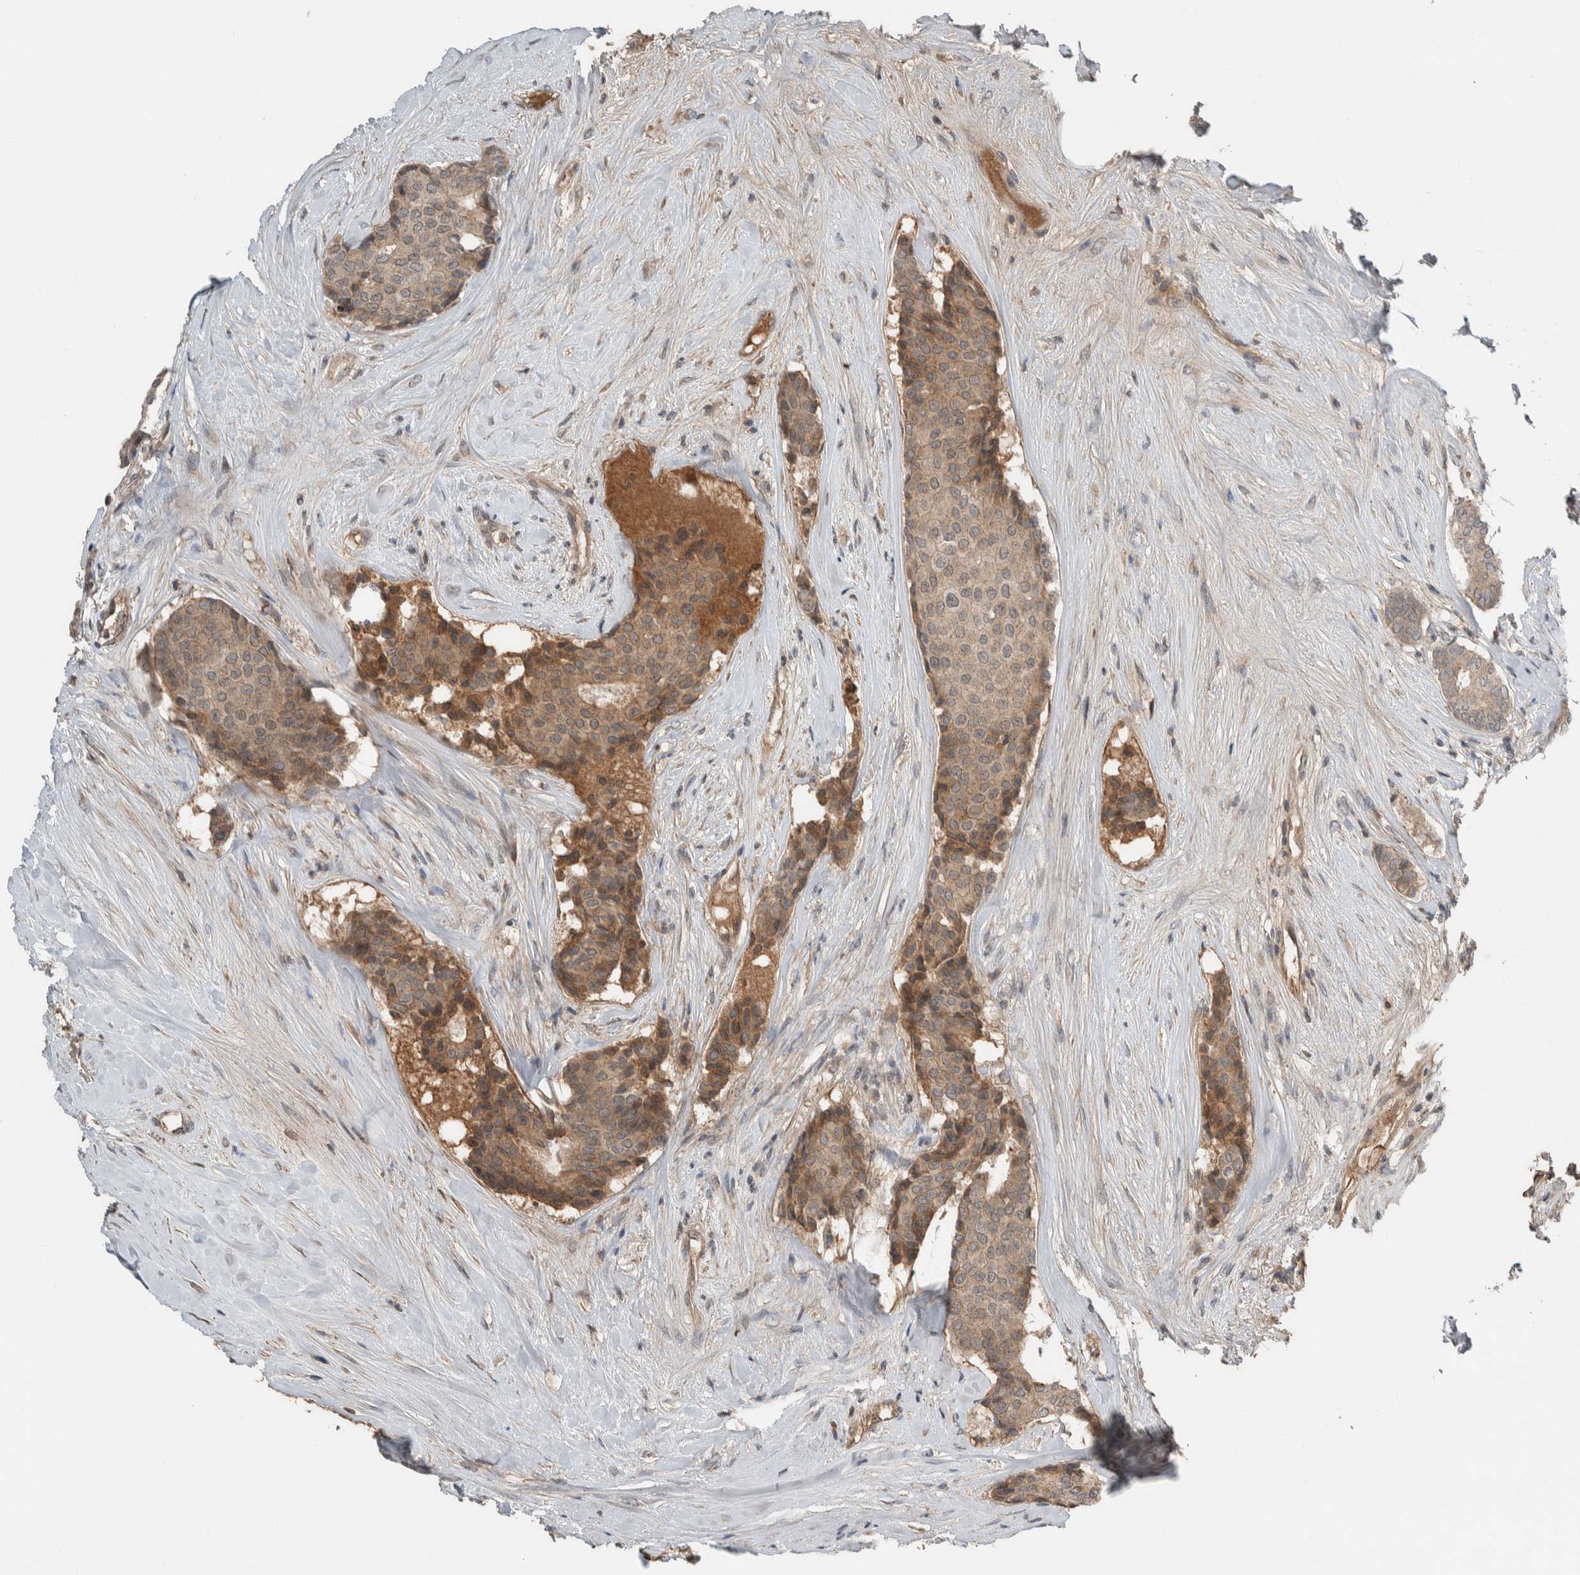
{"staining": {"intensity": "weak", "quantity": ">75%", "location": "cytoplasmic/membranous"}, "tissue": "breast cancer", "cell_type": "Tumor cells", "image_type": "cancer", "snomed": [{"axis": "morphology", "description": "Duct carcinoma"}, {"axis": "topography", "description": "Breast"}], "caption": "Weak cytoplasmic/membranous staining for a protein is seen in about >75% of tumor cells of breast cancer using immunohistochemistry.", "gene": "ARMC7", "patient": {"sex": "female", "age": 75}}